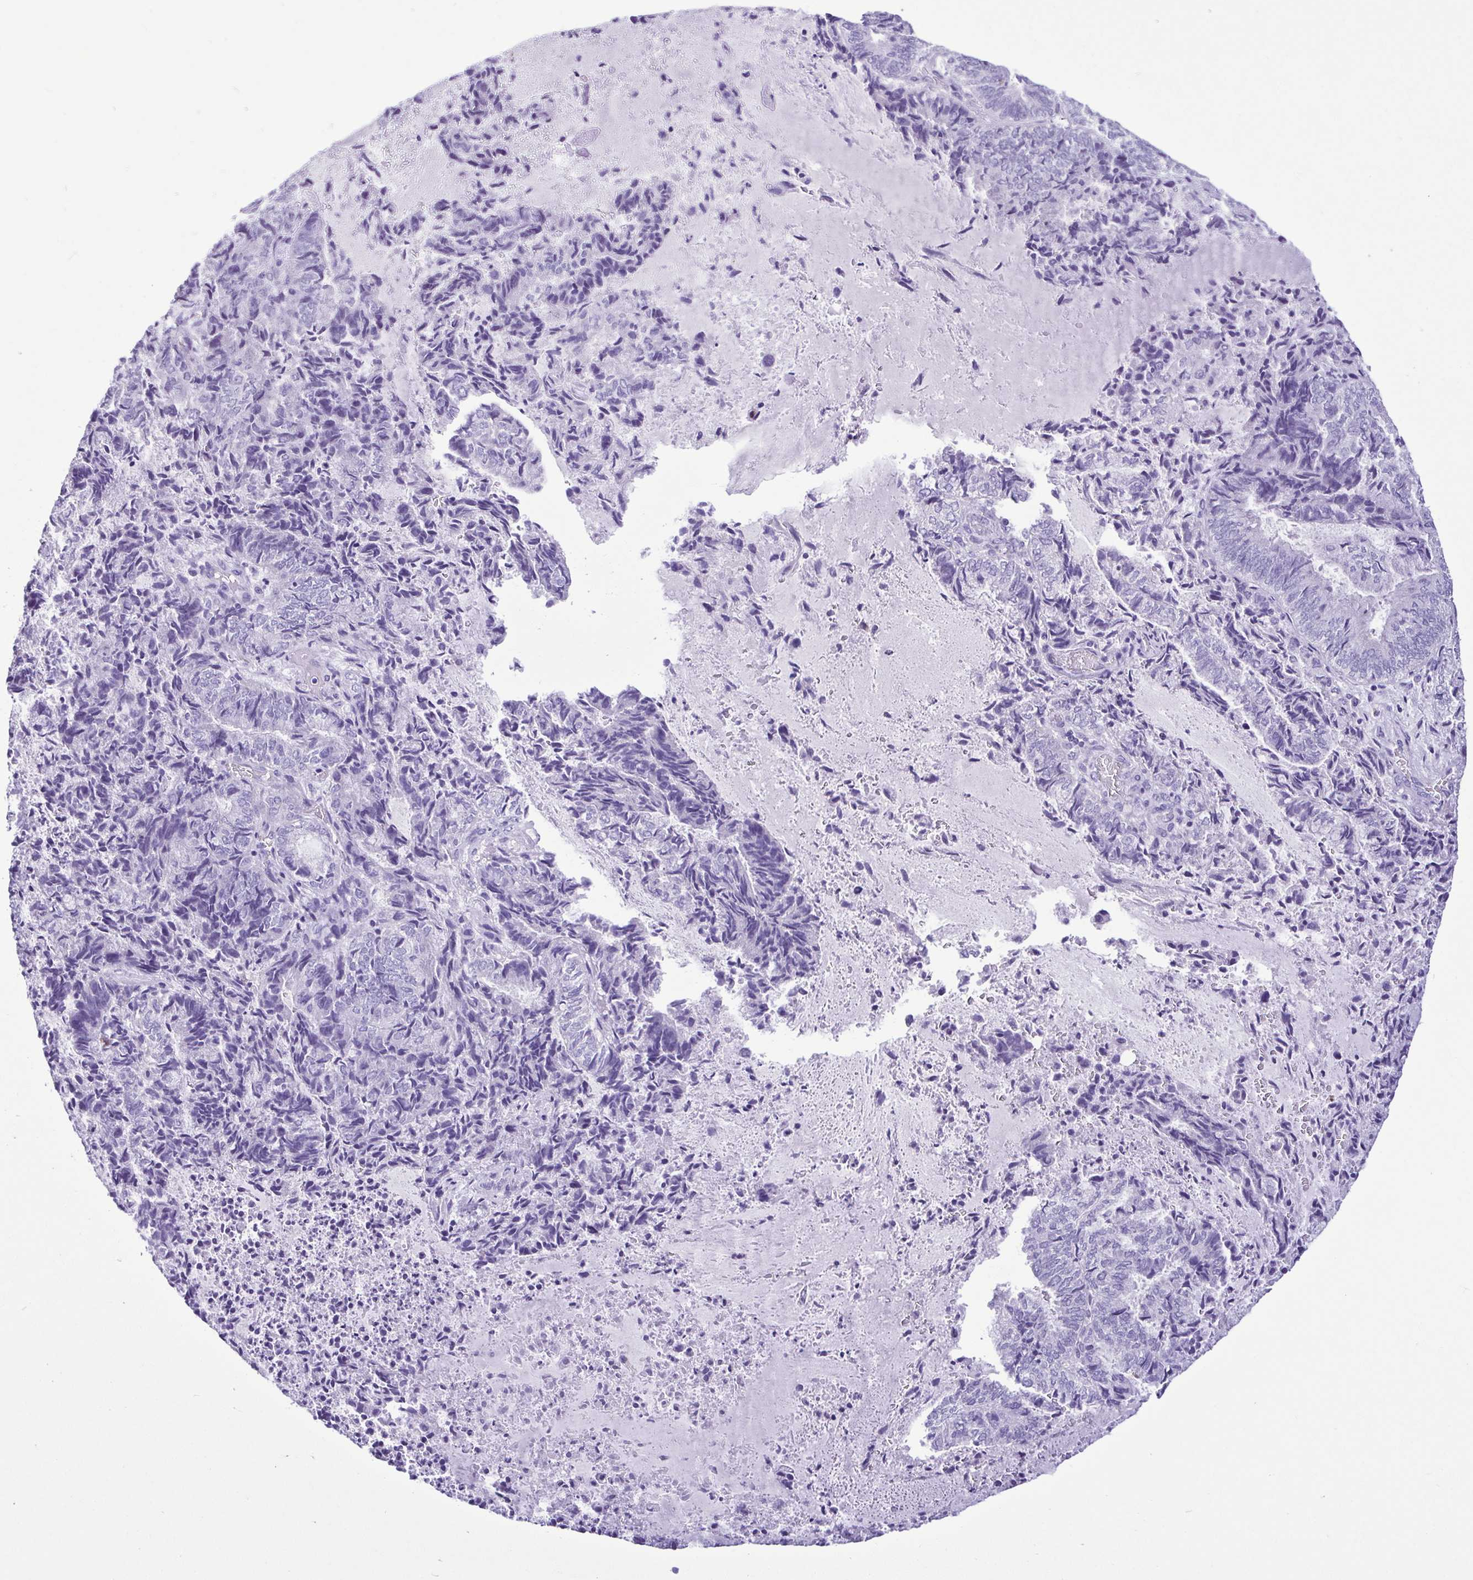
{"staining": {"intensity": "negative", "quantity": "none", "location": "none"}, "tissue": "endometrial cancer", "cell_type": "Tumor cells", "image_type": "cancer", "snomed": [{"axis": "morphology", "description": "Adenocarcinoma, NOS"}, {"axis": "topography", "description": "Endometrium"}], "caption": "Tumor cells show no significant staining in endometrial adenocarcinoma. (IHC, brightfield microscopy, high magnification).", "gene": "SPATA16", "patient": {"sex": "female", "age": 80}}